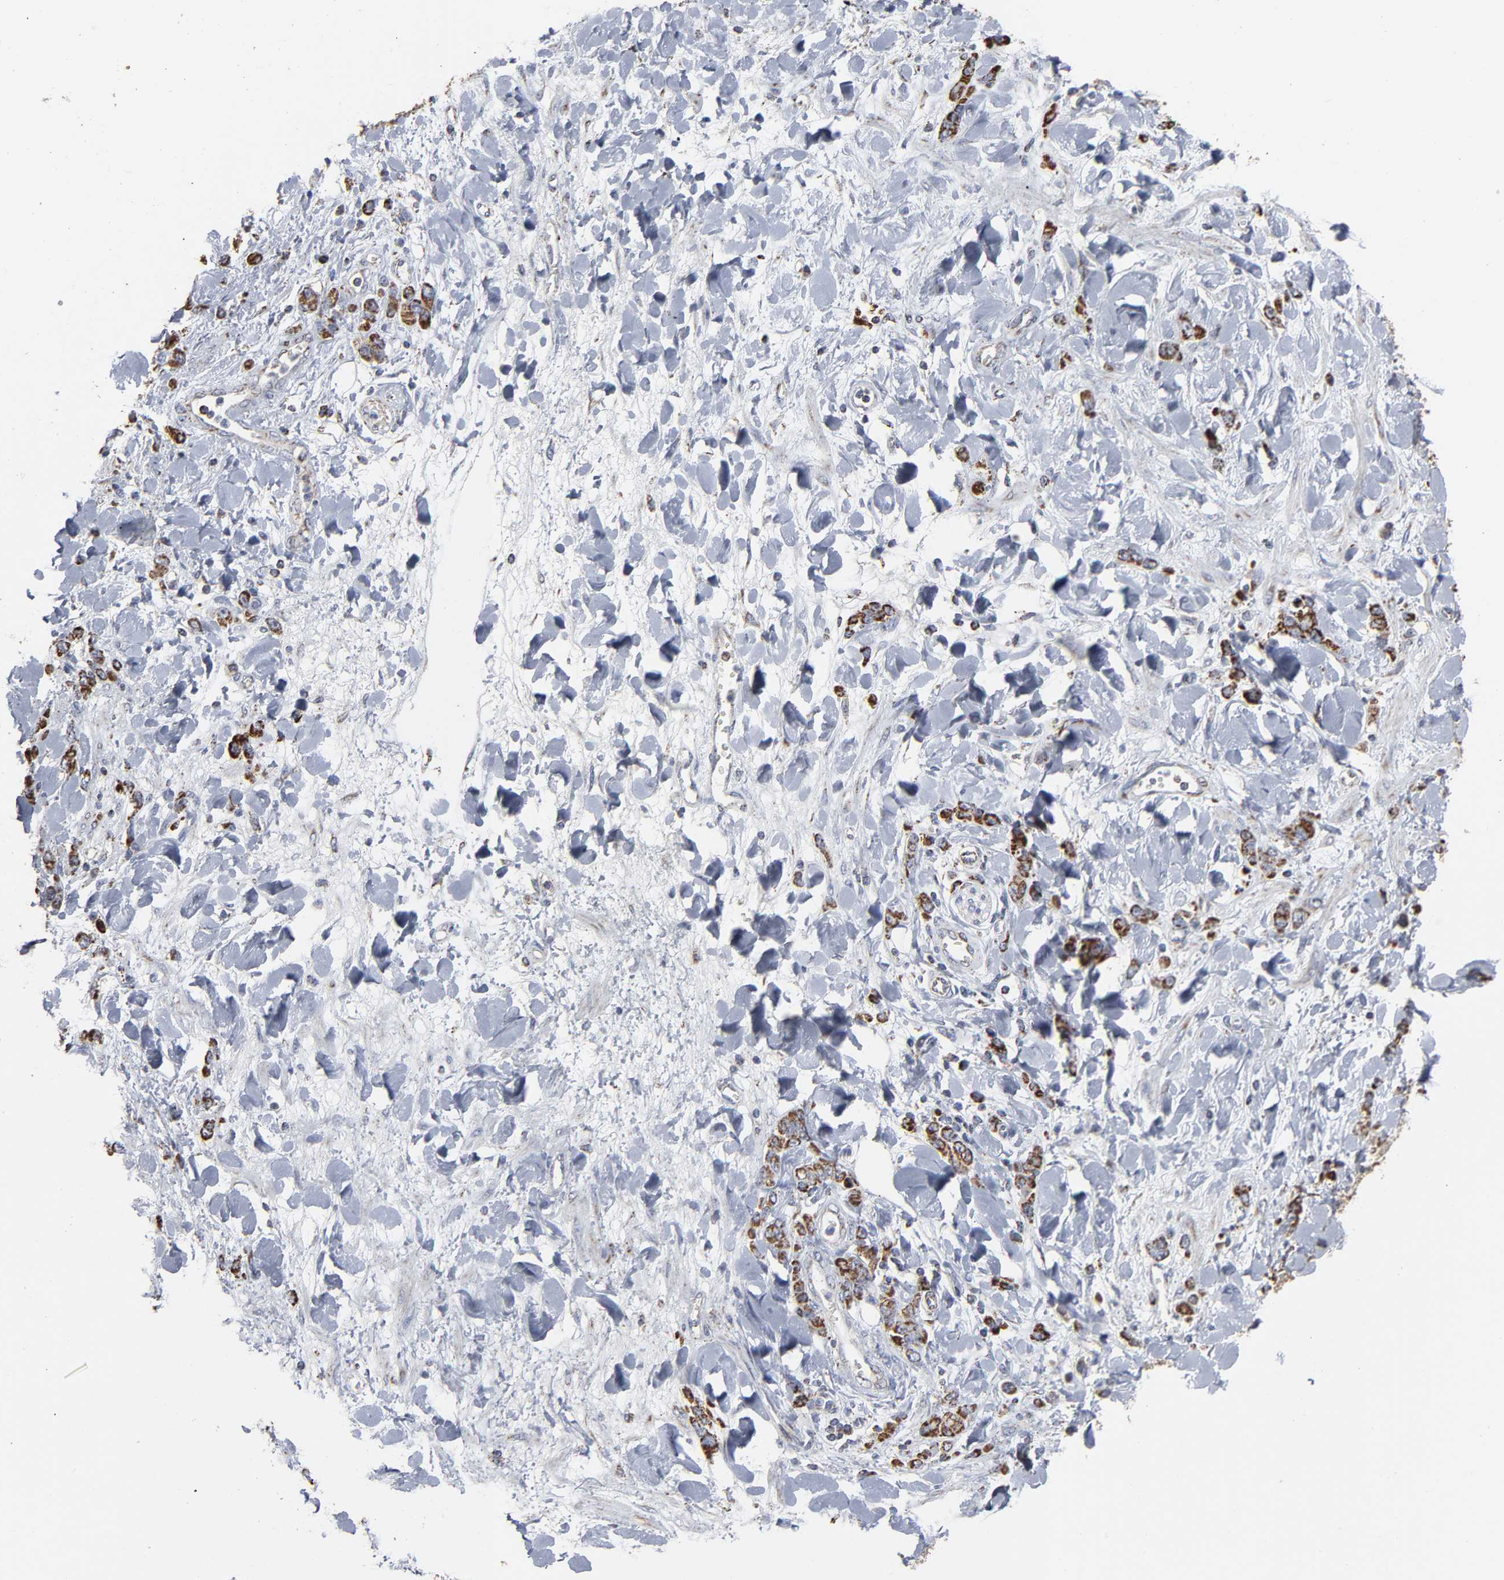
{"staining": {"intensity": "strong", "quantity": ">75%", "location": "cytoplasmic/membranous"}, "tissue": "stomach cancer", "cell_type": "Tumor cells", "image_type": "cancer", "snomed": [{"axis": "morphology", "description": "Normal tissue, NOS"}, {"axis": "morphology", "description": "Adenocarcinoma, NOS"}, {"axis": "topography", "description": "Stomach"}], "caption": "The micrograph displays staining of stomach adenocarcinoma, revealing strong cytoplasmic/membranous protein staining (brown color) within tumor cells.", "gene": "UQCRC1", "patient": {"sex": "male", "age": 82}}